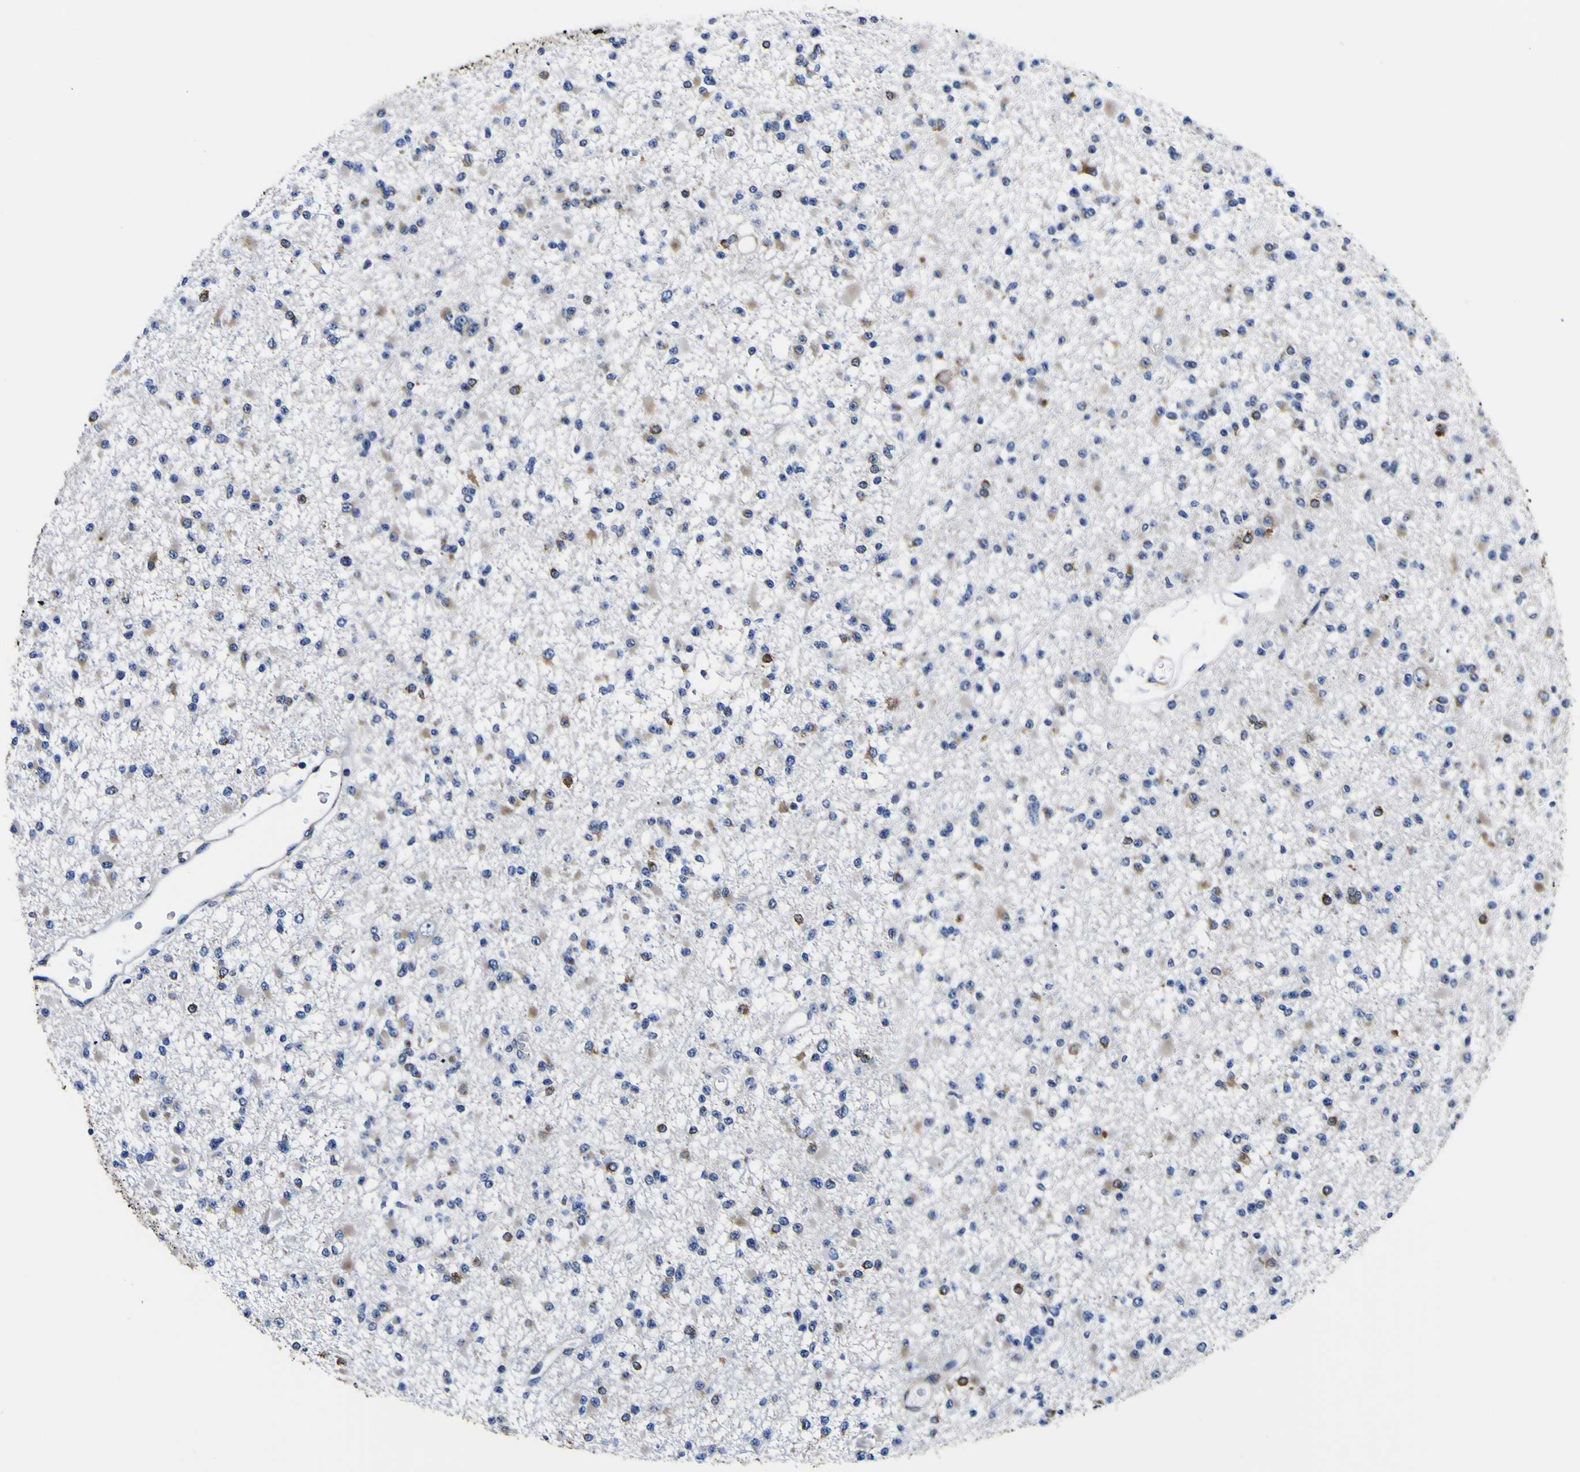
{"staining": {"intensity": "weak", "quantity": "<25%", "location": "cytoplasmic/membranous"}, "tissue": "glioma", "cell_type": "Tumor cells", "image_type": "cancer", "snomed": [{"axis": "morphology", "description": "Glioma, malignant, Low grade"}, {"axis": "topography", "description": "Brain"}], "caption": "Immunohistochemistry (IHC) of glioma exhibits no positivity in tumor cells.", "gene": "SCD", "patient": {"sex": "female", "age": 22}}